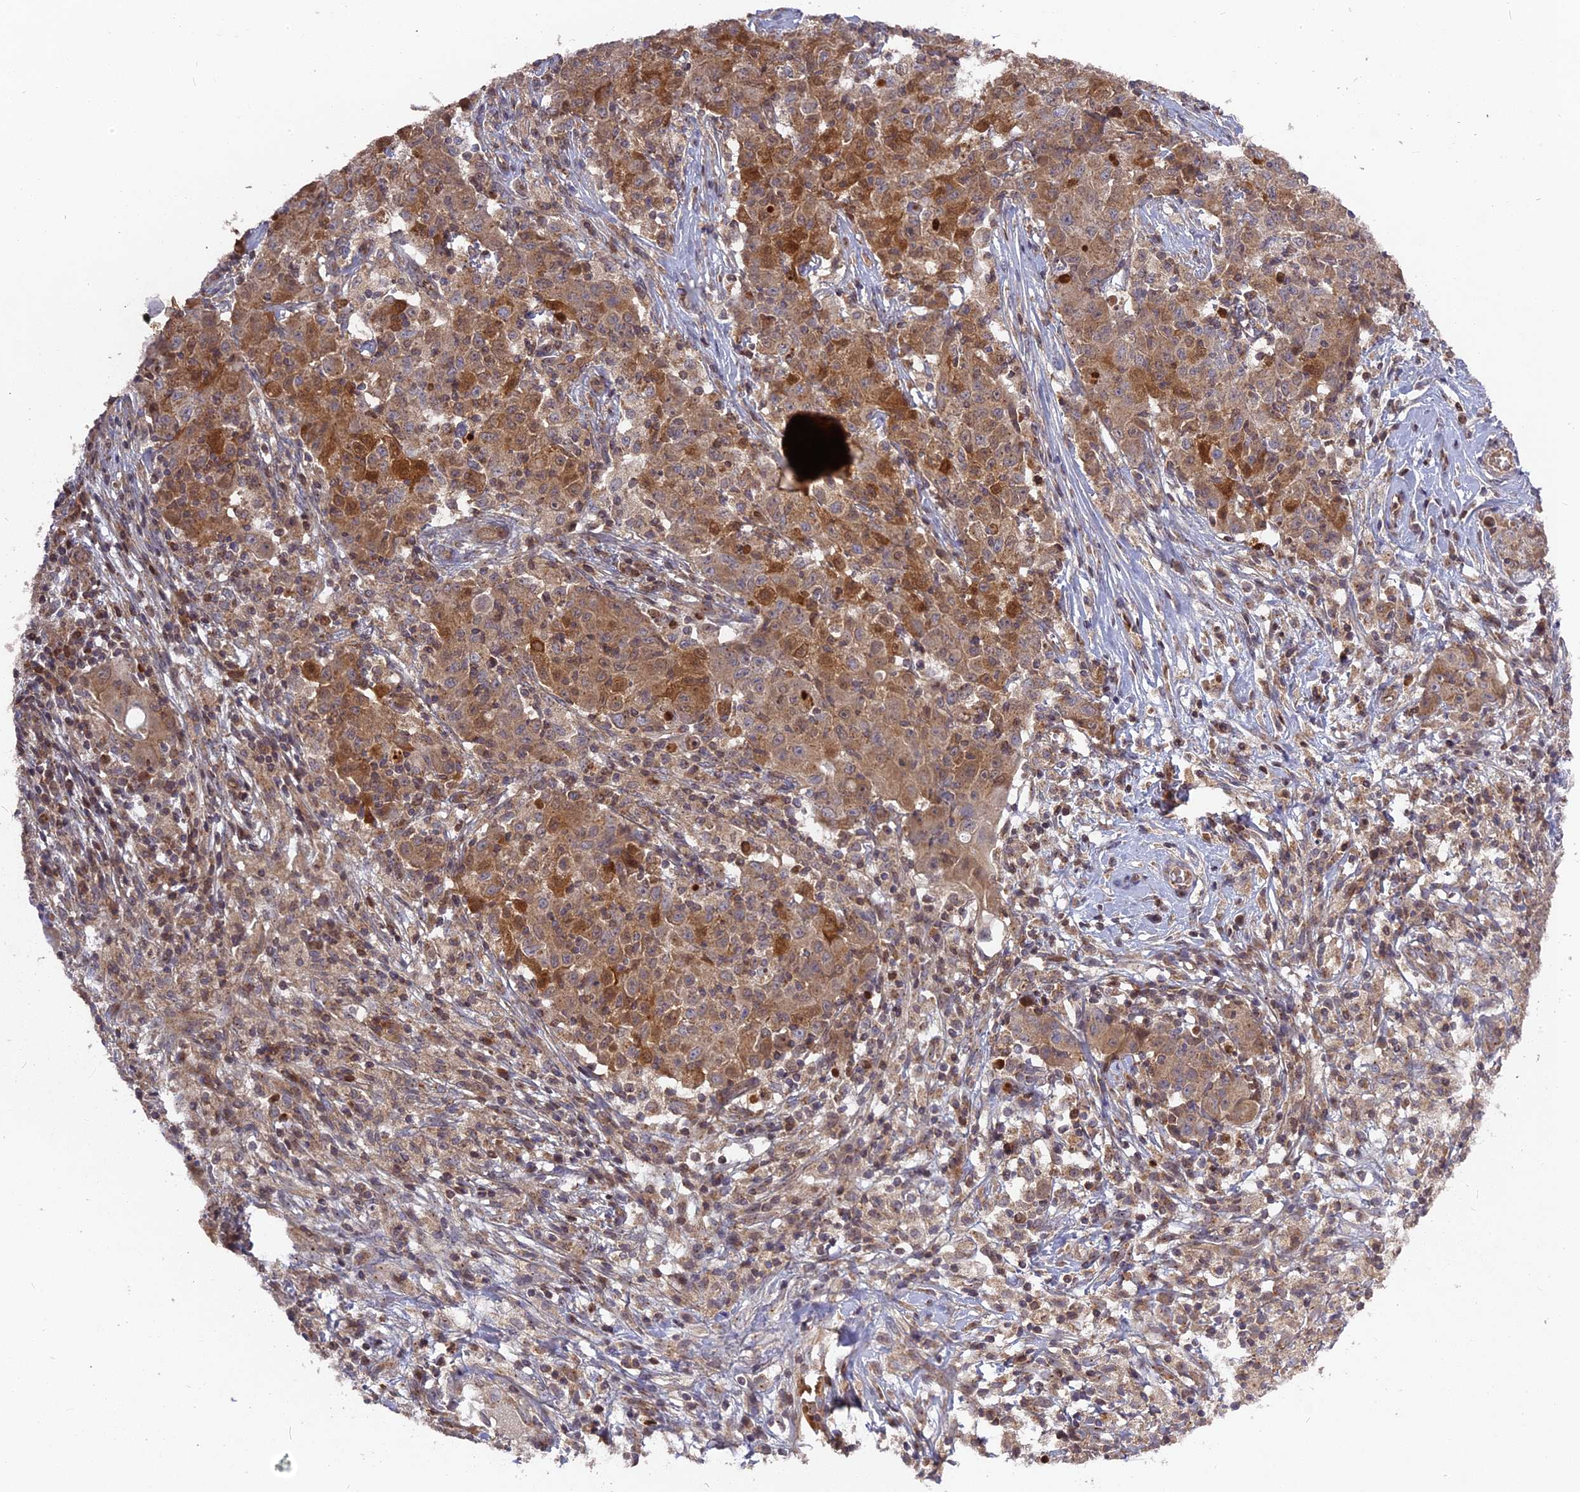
{"staining": {"intensity": "moderate", "quantity": ">75%", "location": "cytoplasmic/membranous"}, "tissue": "ovarian cancer", "cell_type": "Tumor cells", "image_type": "cancer", "snomed": [{"axis": "morphology", "description": "Carcinoma, endometroid"}, {"axis": "topography", "description": "Ovary"}], "caption": "Immunohistochemistry of human ovarian cancer reveals medium levels of moderate cytoplasmic/membranous positivity in about >75% of tumor cells.", "gene": "RPIA", "patient": {"sex": "female", "age": 42}}